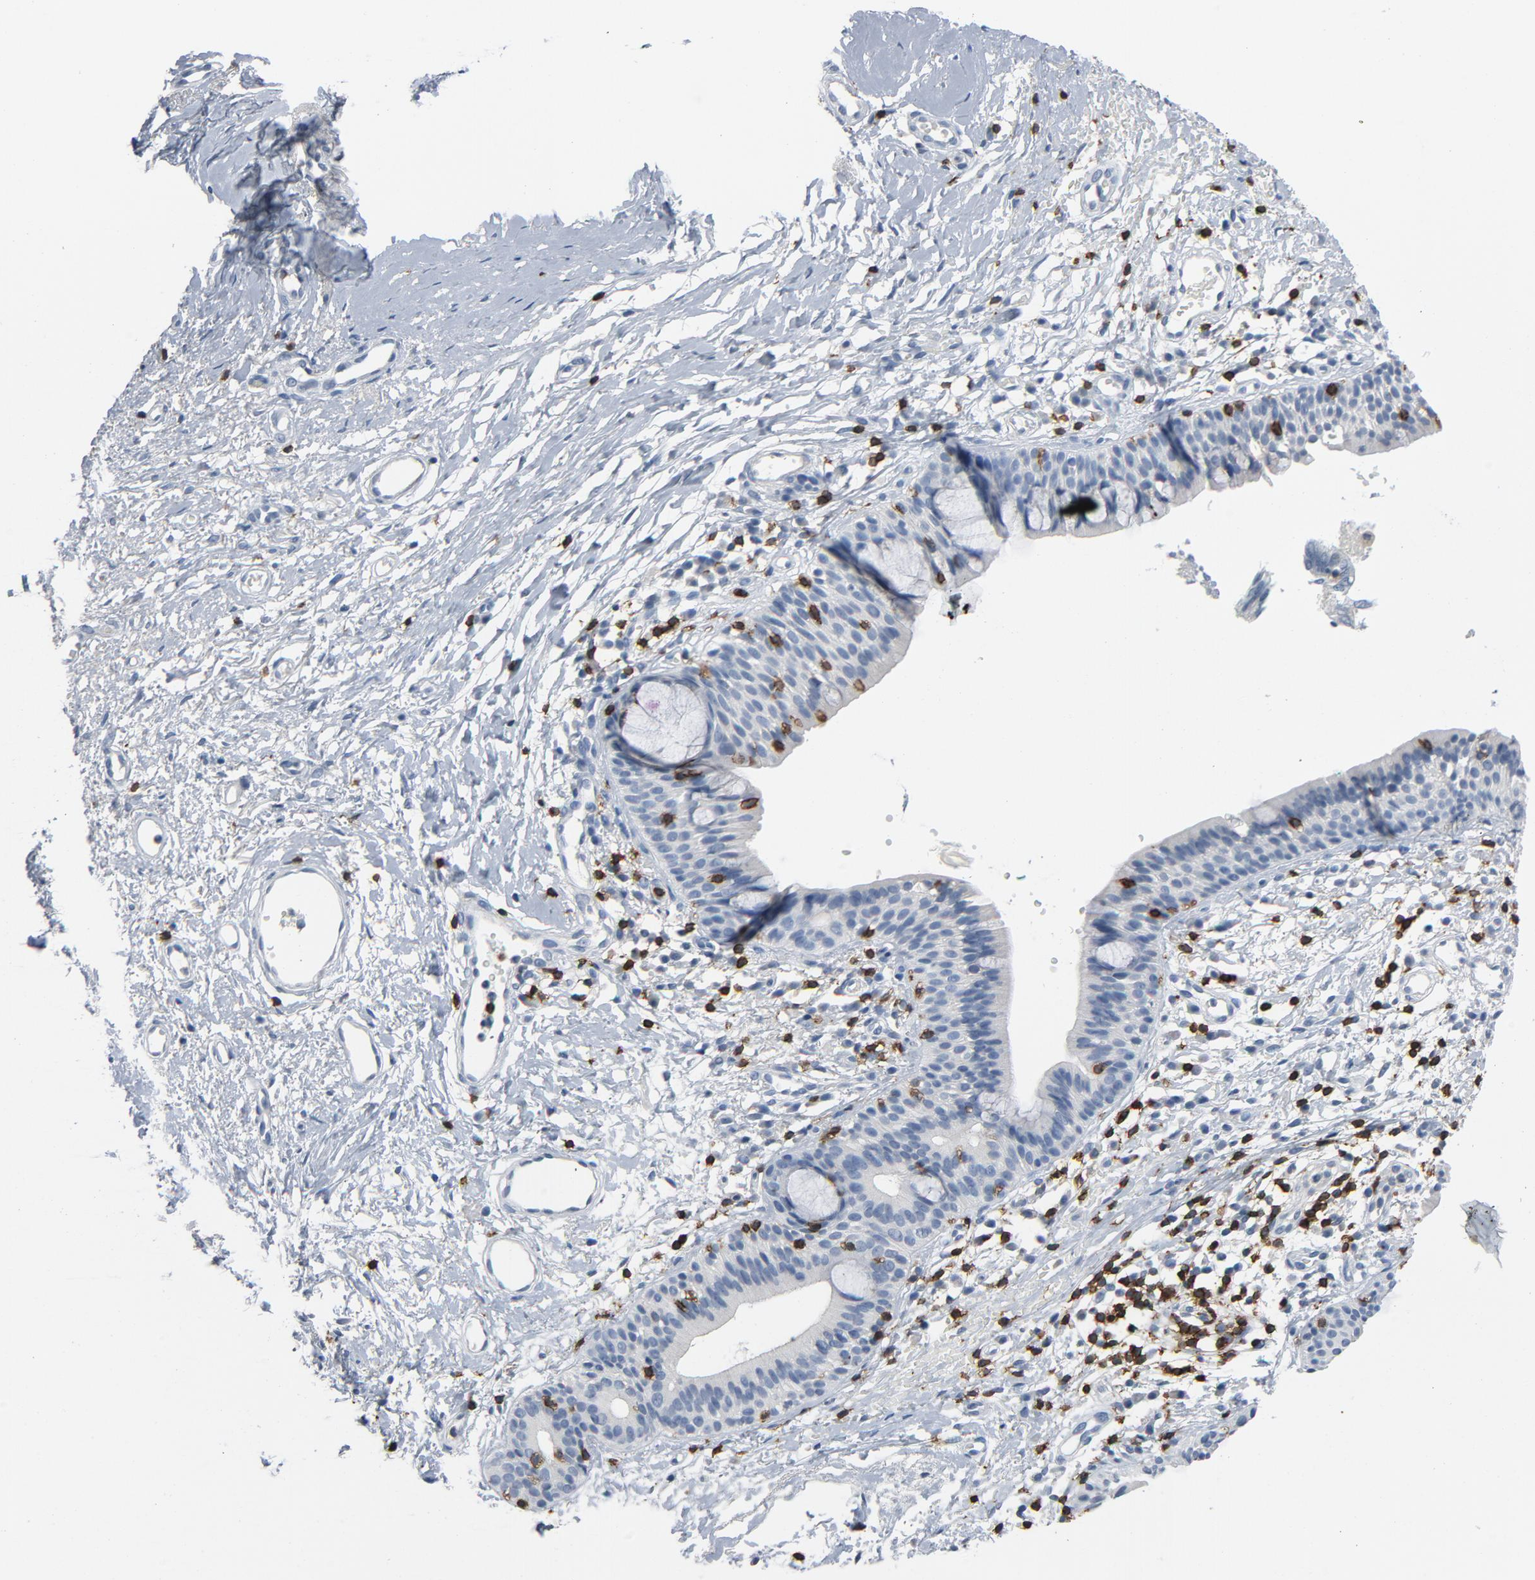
{"staining": {"intensity": "negative", "quantity": "none", "location": "none"}, "tissue": "nasopharynx", "cell_type": "Respiratory epithelial cells", "image_type": "normal", "snomed": [{"axis": "morphology", "description": "Normal tissue, NOS"}, {"axis": "morphology", "description": "Basal cell carcinoma"}, {"axis": "topography", "description": "Cartilage tissue"}, {"axis": "topography", "description": "Nasopharynx"}, {"axis": "topography", "description": "Oral tissue"}], "caption": "A photomicrograph of human nasopharynx is negative for staining in respiratory epithelial cells. Brightfield microscopy of immunohistochemistry (IHC) stained with DAB (3,3'-diaminobenzidine) (brown) and hematoxylin (blue), captured at high magnification.", "gene": "LCK", "patient": {"sex": "female", "age": 77}}